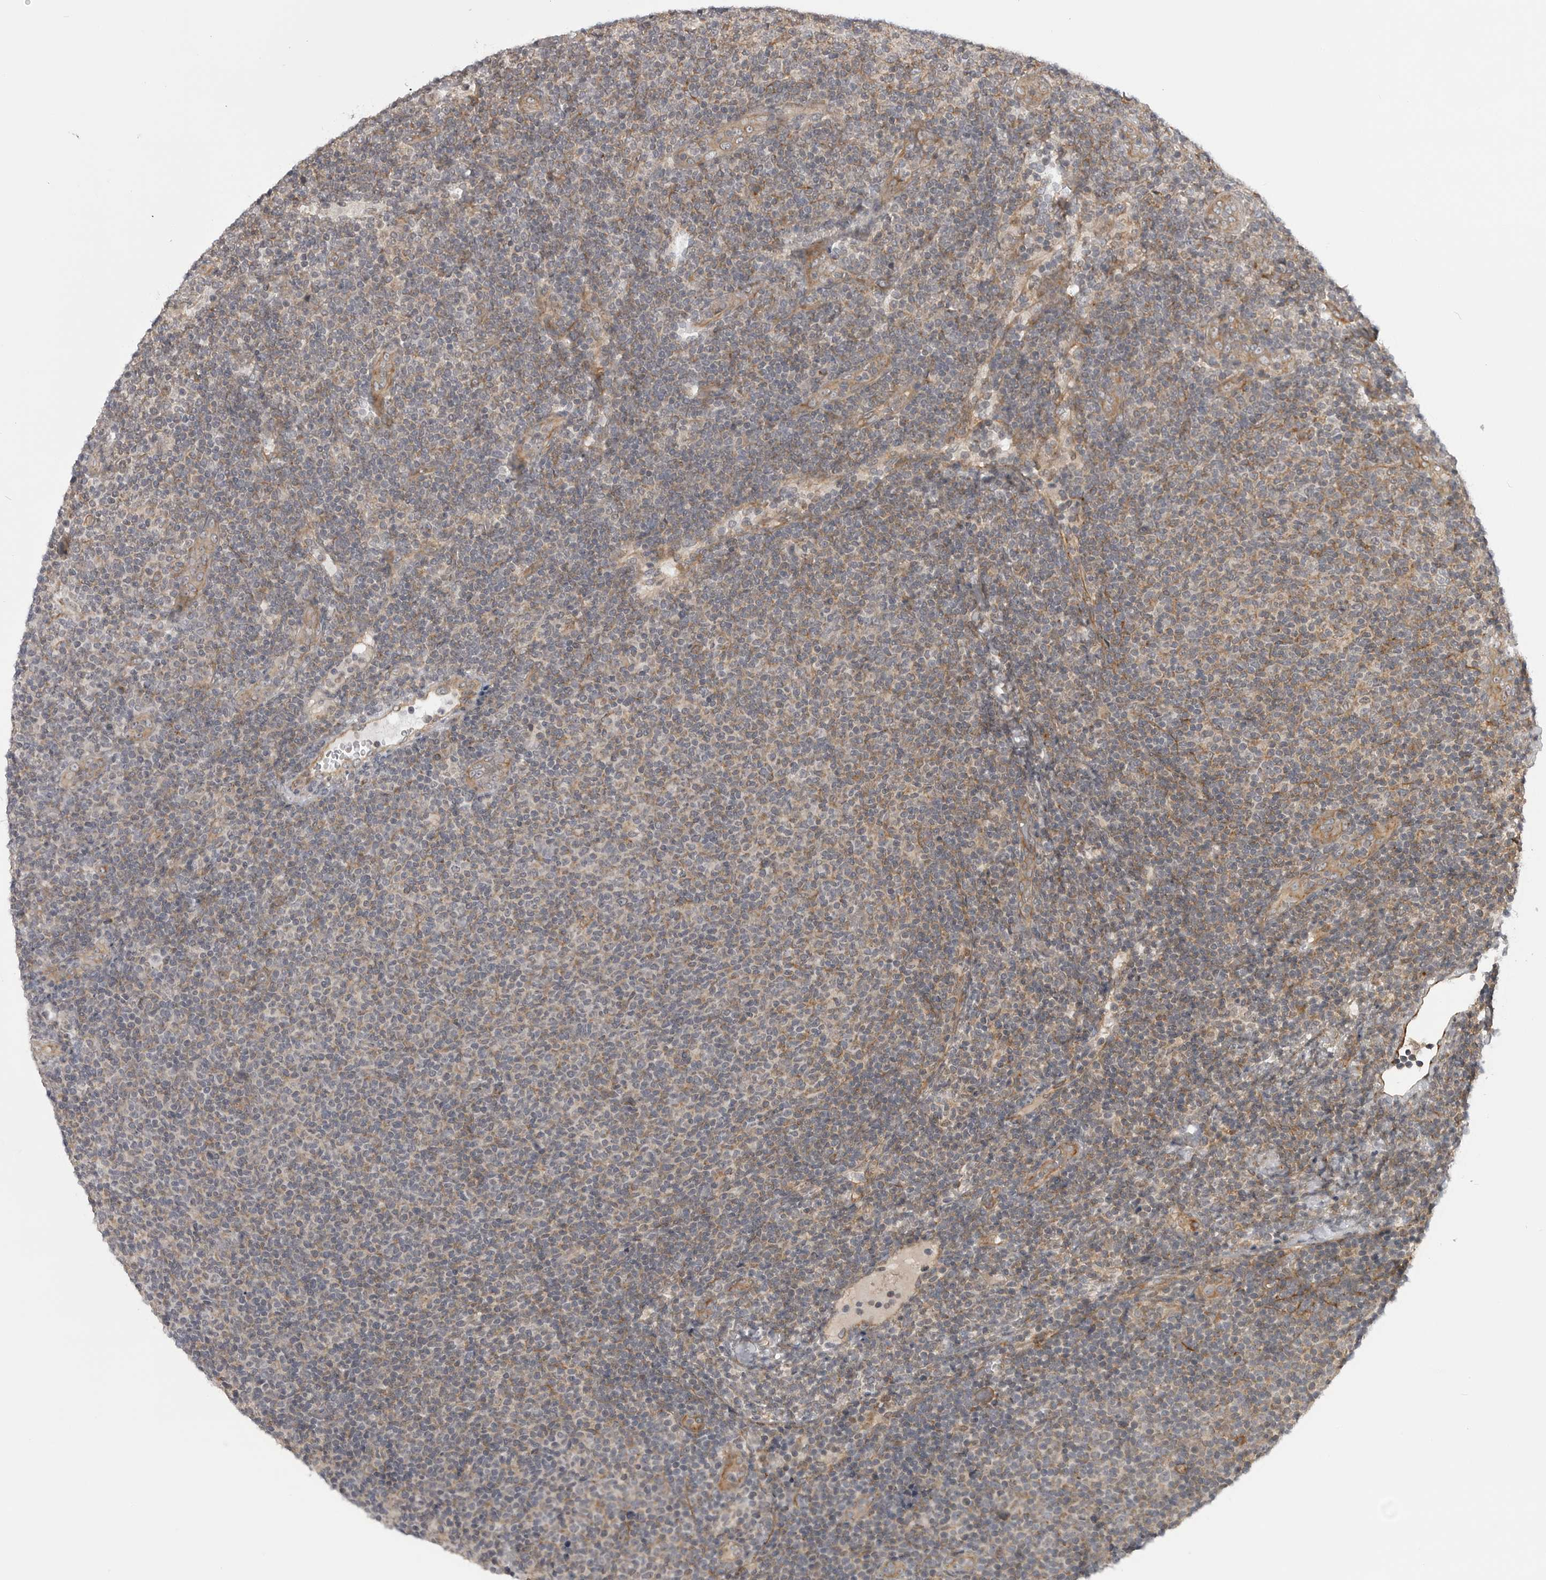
{"staining": {"intensity": "negative", "quantity": "none", "location": "none"}, "tissue": "lymphoma", "cell_type": "Tumor cells", "image_type": "cancer", "snomed": [{"axis": "morphology", "description": "Malignant lymphoma, non-Hodgkin's type, Low grade"}, {"axis": "topography", "description": "Lymph node"}], "caption": "Tumor cells show no significant protein staining in lymphoma.", "gene": "LRRC45", "patient": {"sex": "male", "age": 66}}